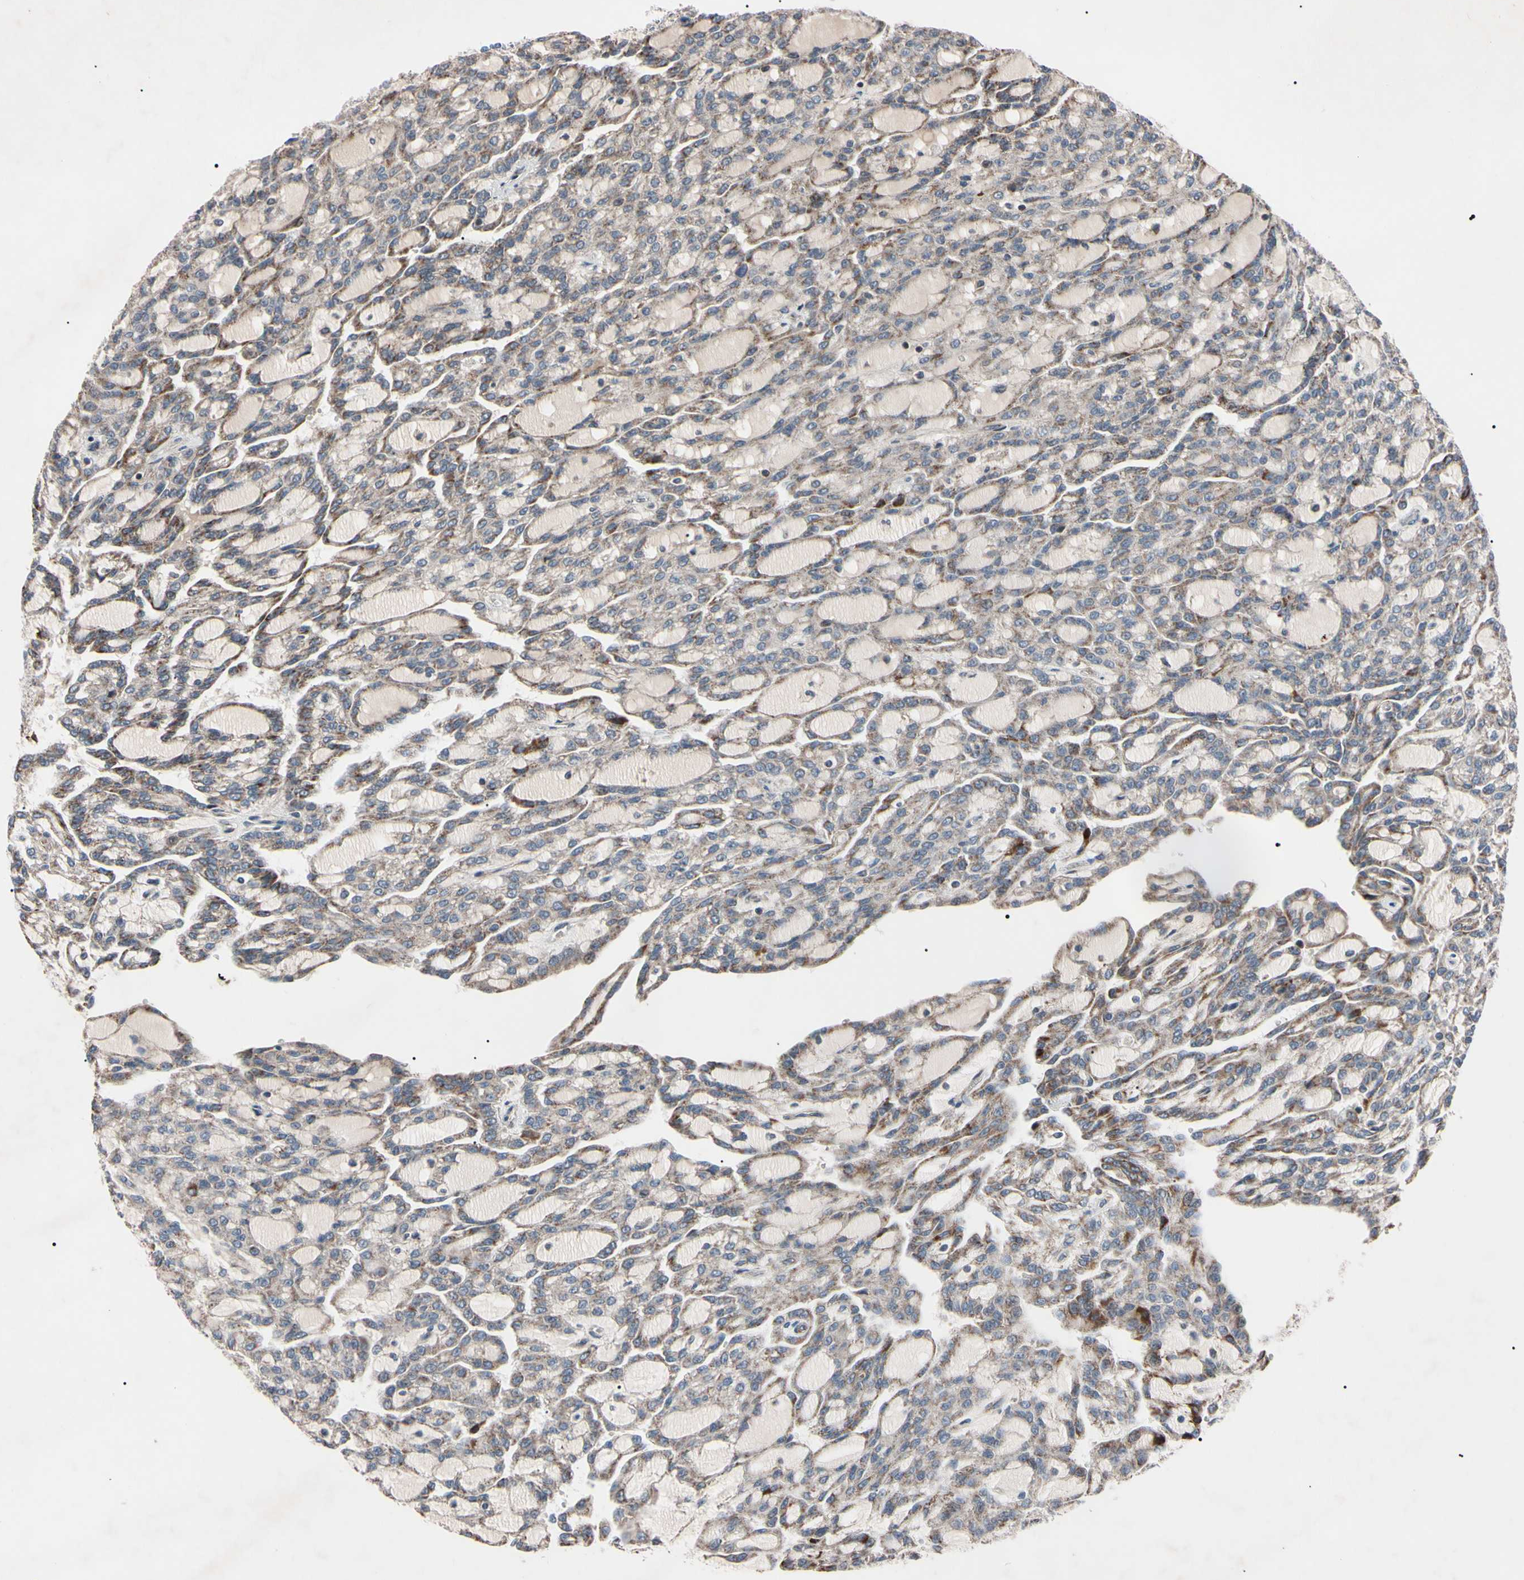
{"staining": {"intensity": "negative", "quantity": "none", "location": "none"}, "tissue": "renal cancer", "cell_type": "Tumor cells", "image_type": "cancer", "snomed": [{"axis": "morphology", "description": "Adenocarcinoma, NOS"}, {"axis": "topography", "description": "Kidney"}], "caption": "Tumor cells are negative for brown protein staining in renal cancer (adenocarcinoma).", "gene": "TNFRSF1A", "patient": {"sex": "male", "age": 63}}